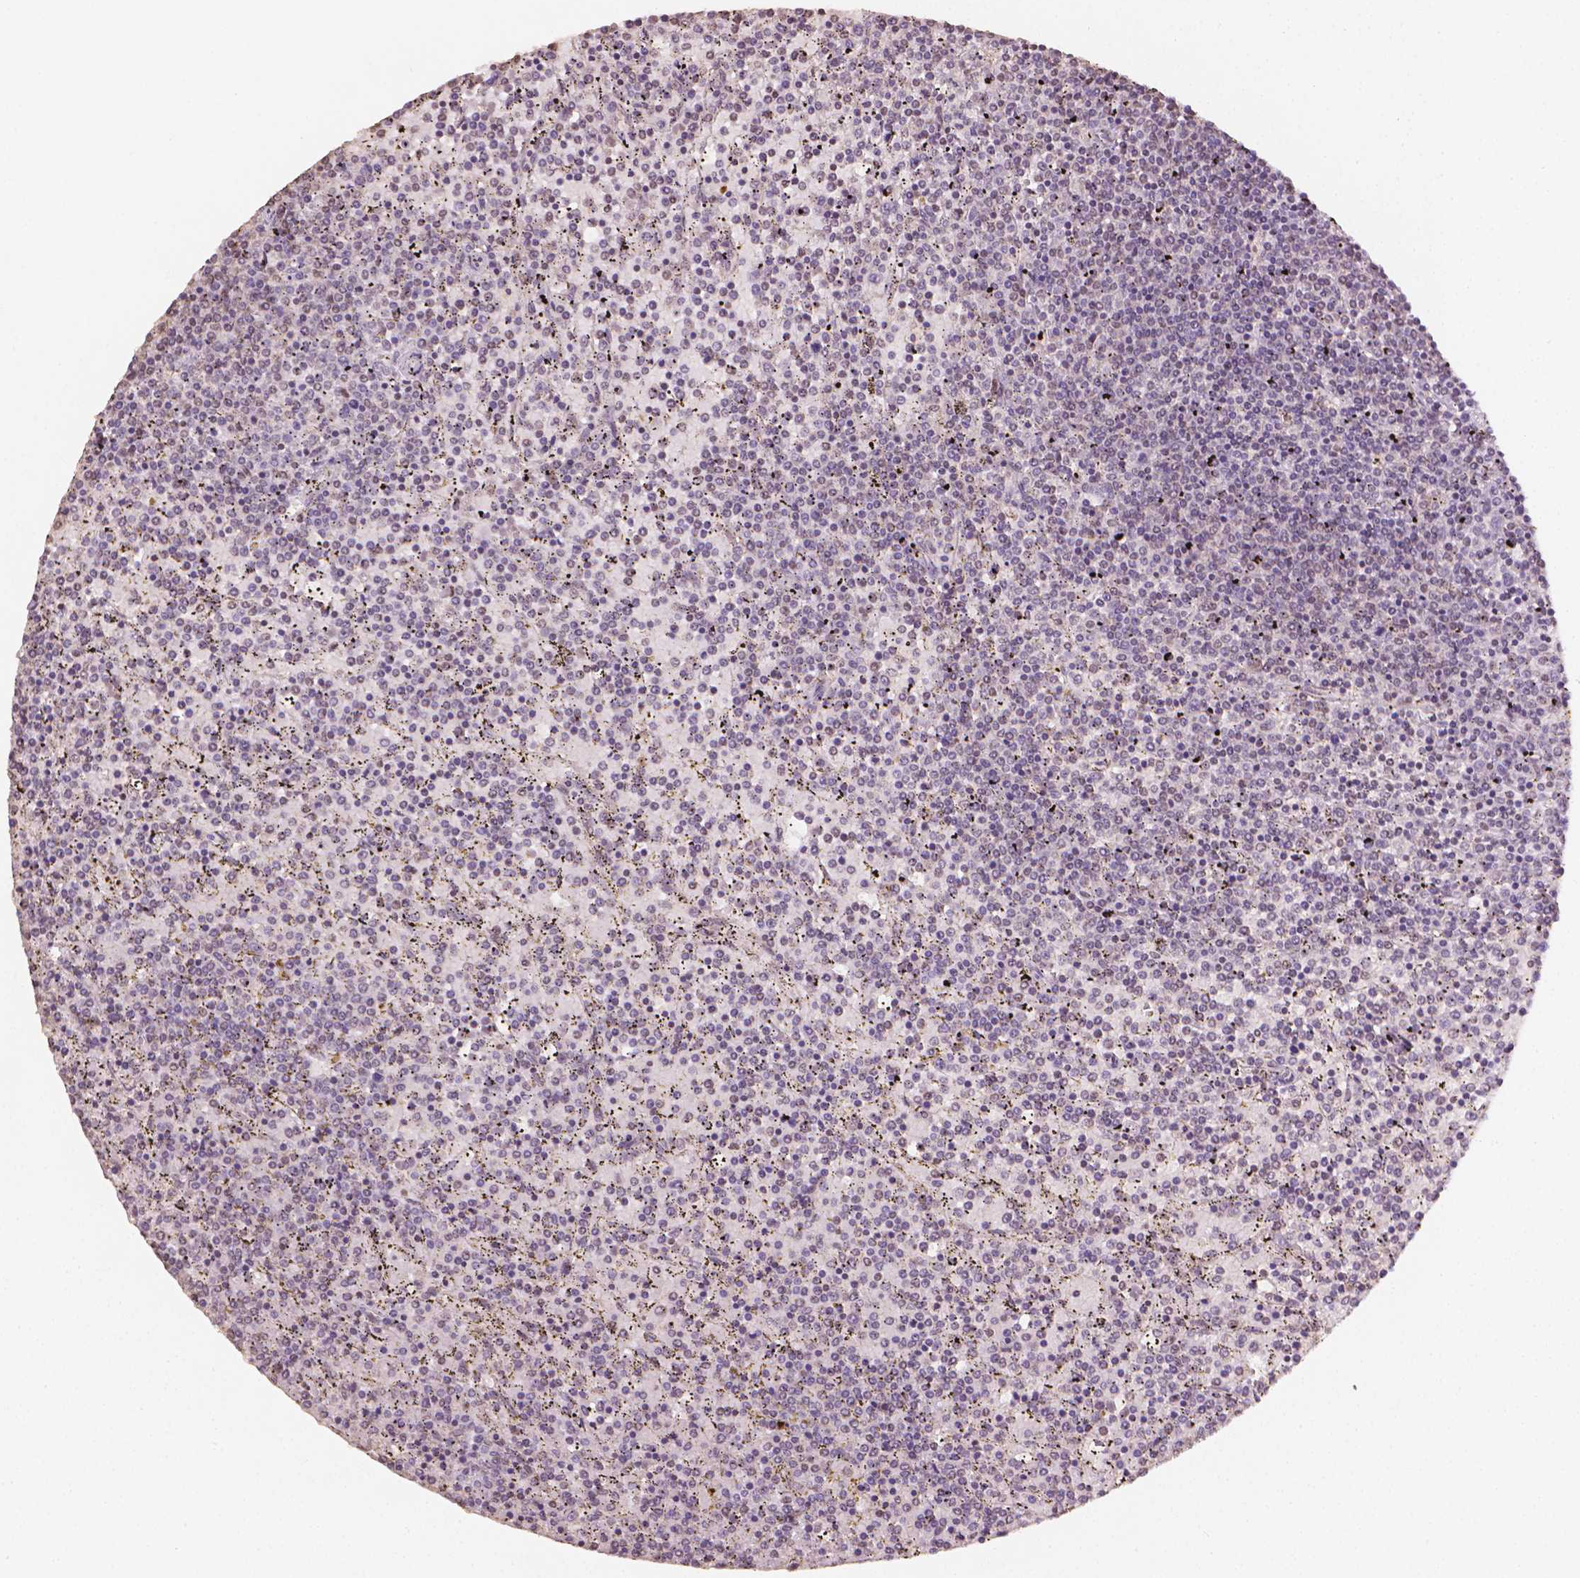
{"staining": {"intensity": "negative", "quantity": "none", "location": "none"}, "tissue": "lymphoma", "cell_type": "Tumor cells", "image_type": "cancer", "snomed": [{"axis": "morphology", "description": "Malignant lymphoma, non-Hodgkin's type, Low grade"}, {"axis": "topography", "description": "Spleen"}], "caption": "A high-resolution micrograph shows immunohistochemistry staining of low-grade malignant lymphoma, non-Hodgkin's type, which shows no significant expression in tumor cells.", "gene": "DCN", "patient": {"sex": "female", "age": 77}}